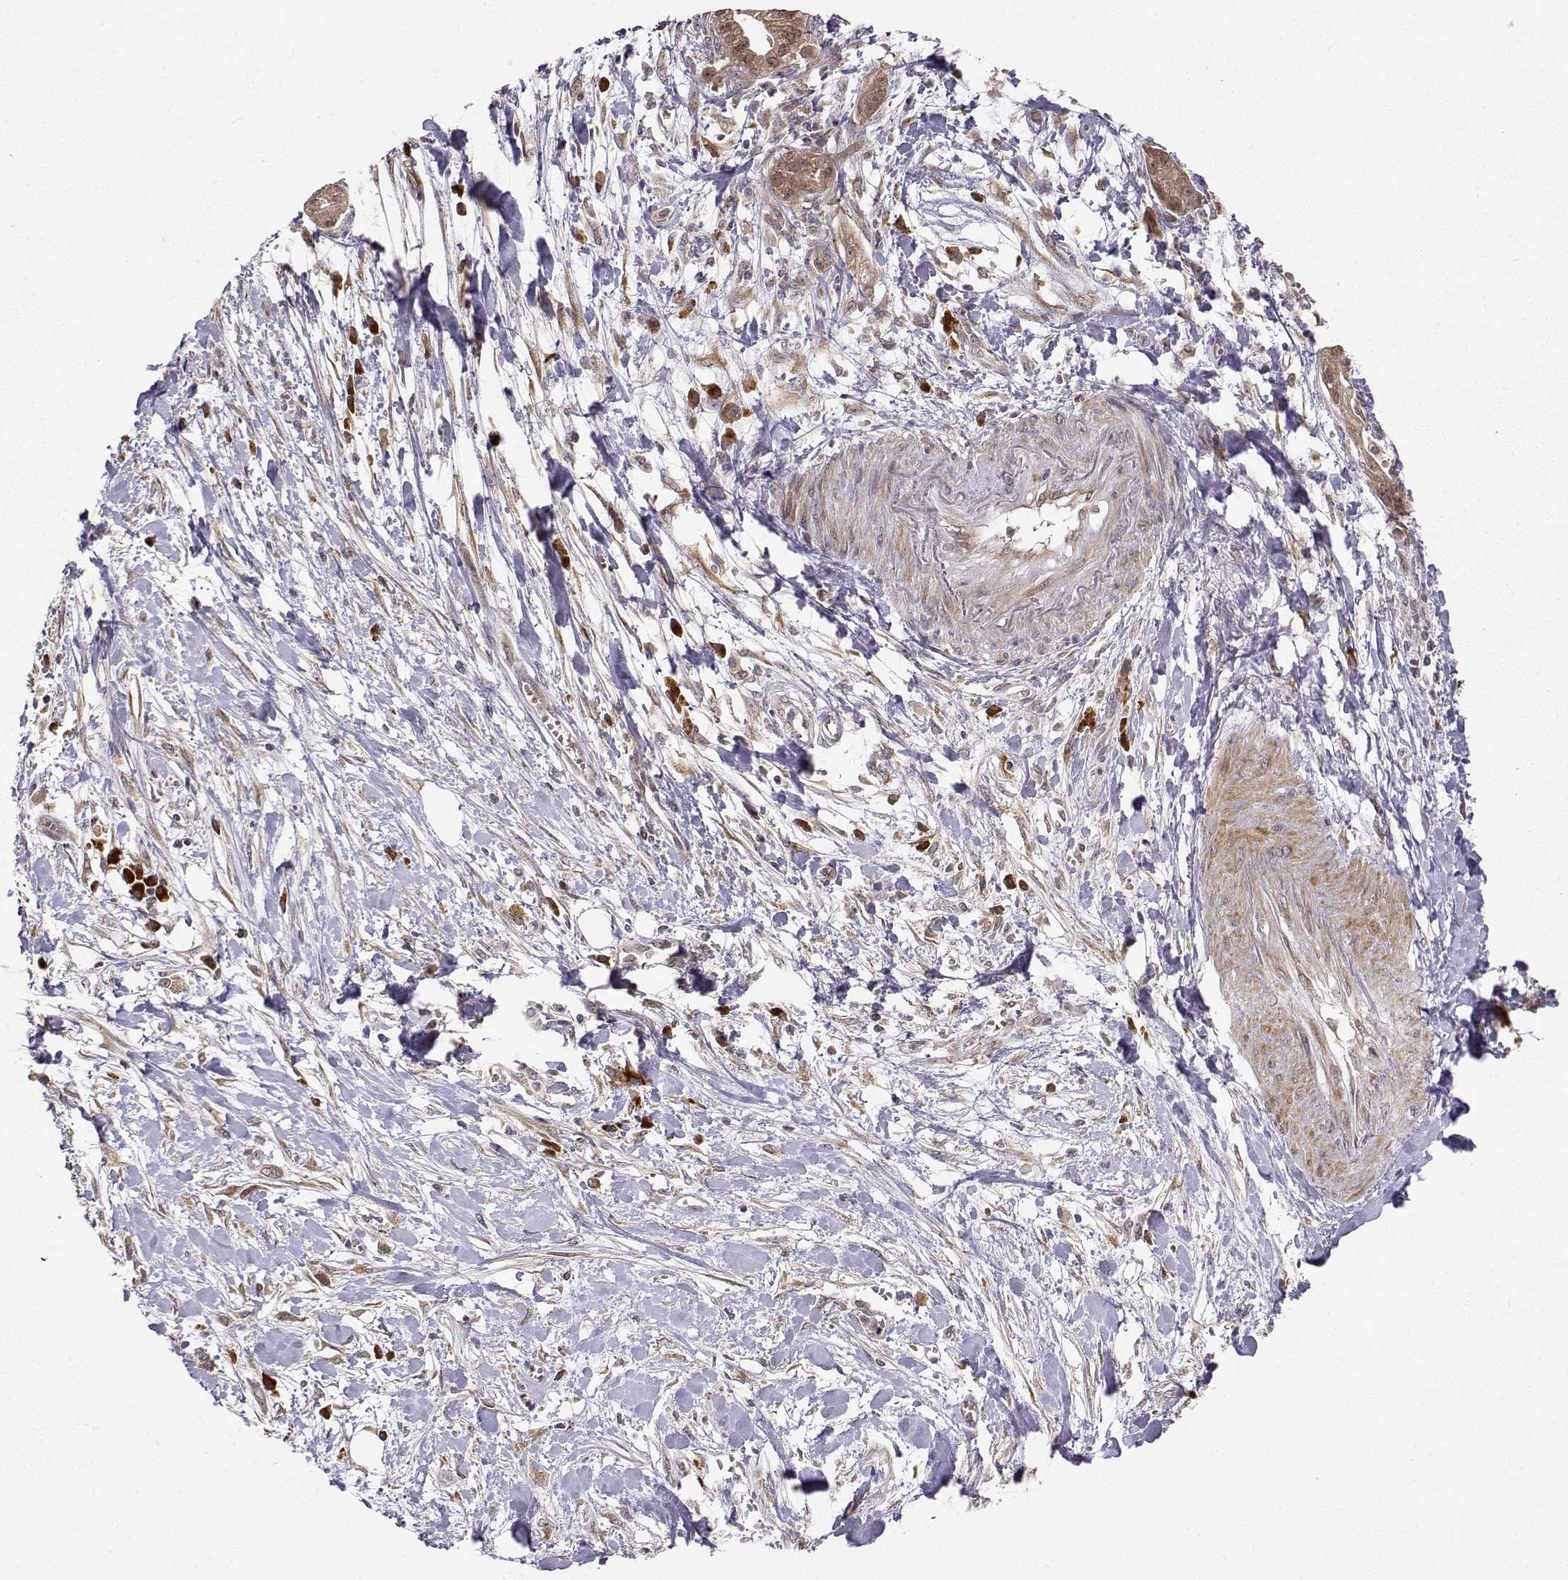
{"staining": {"intensity": "weak", "quantity": ">75%", "location": "cytoplasmic/membranous"}, "tissue": "pancreatic cancer", "cell_type": "Tumor cells", "image_type": "cancer", "snomed": [{"axis": "morphology", "description": "Normal tissue, NOS"}, {"axis": "morphology", "description": "Adenocarcinoma, NOS"}, {"axis": "topography", "description": "Lymph node"}, {"axis": "topography", "description": "Pancreas"}], "caption": "This is an image of IHC staining of pancreatic cancer (adenocarcinoma), which shows weak expression in the cytoplasmic/membranous of tumor cells.", "gene": "ERGIC2", "patient": {"sex": "female", "age": 58}}